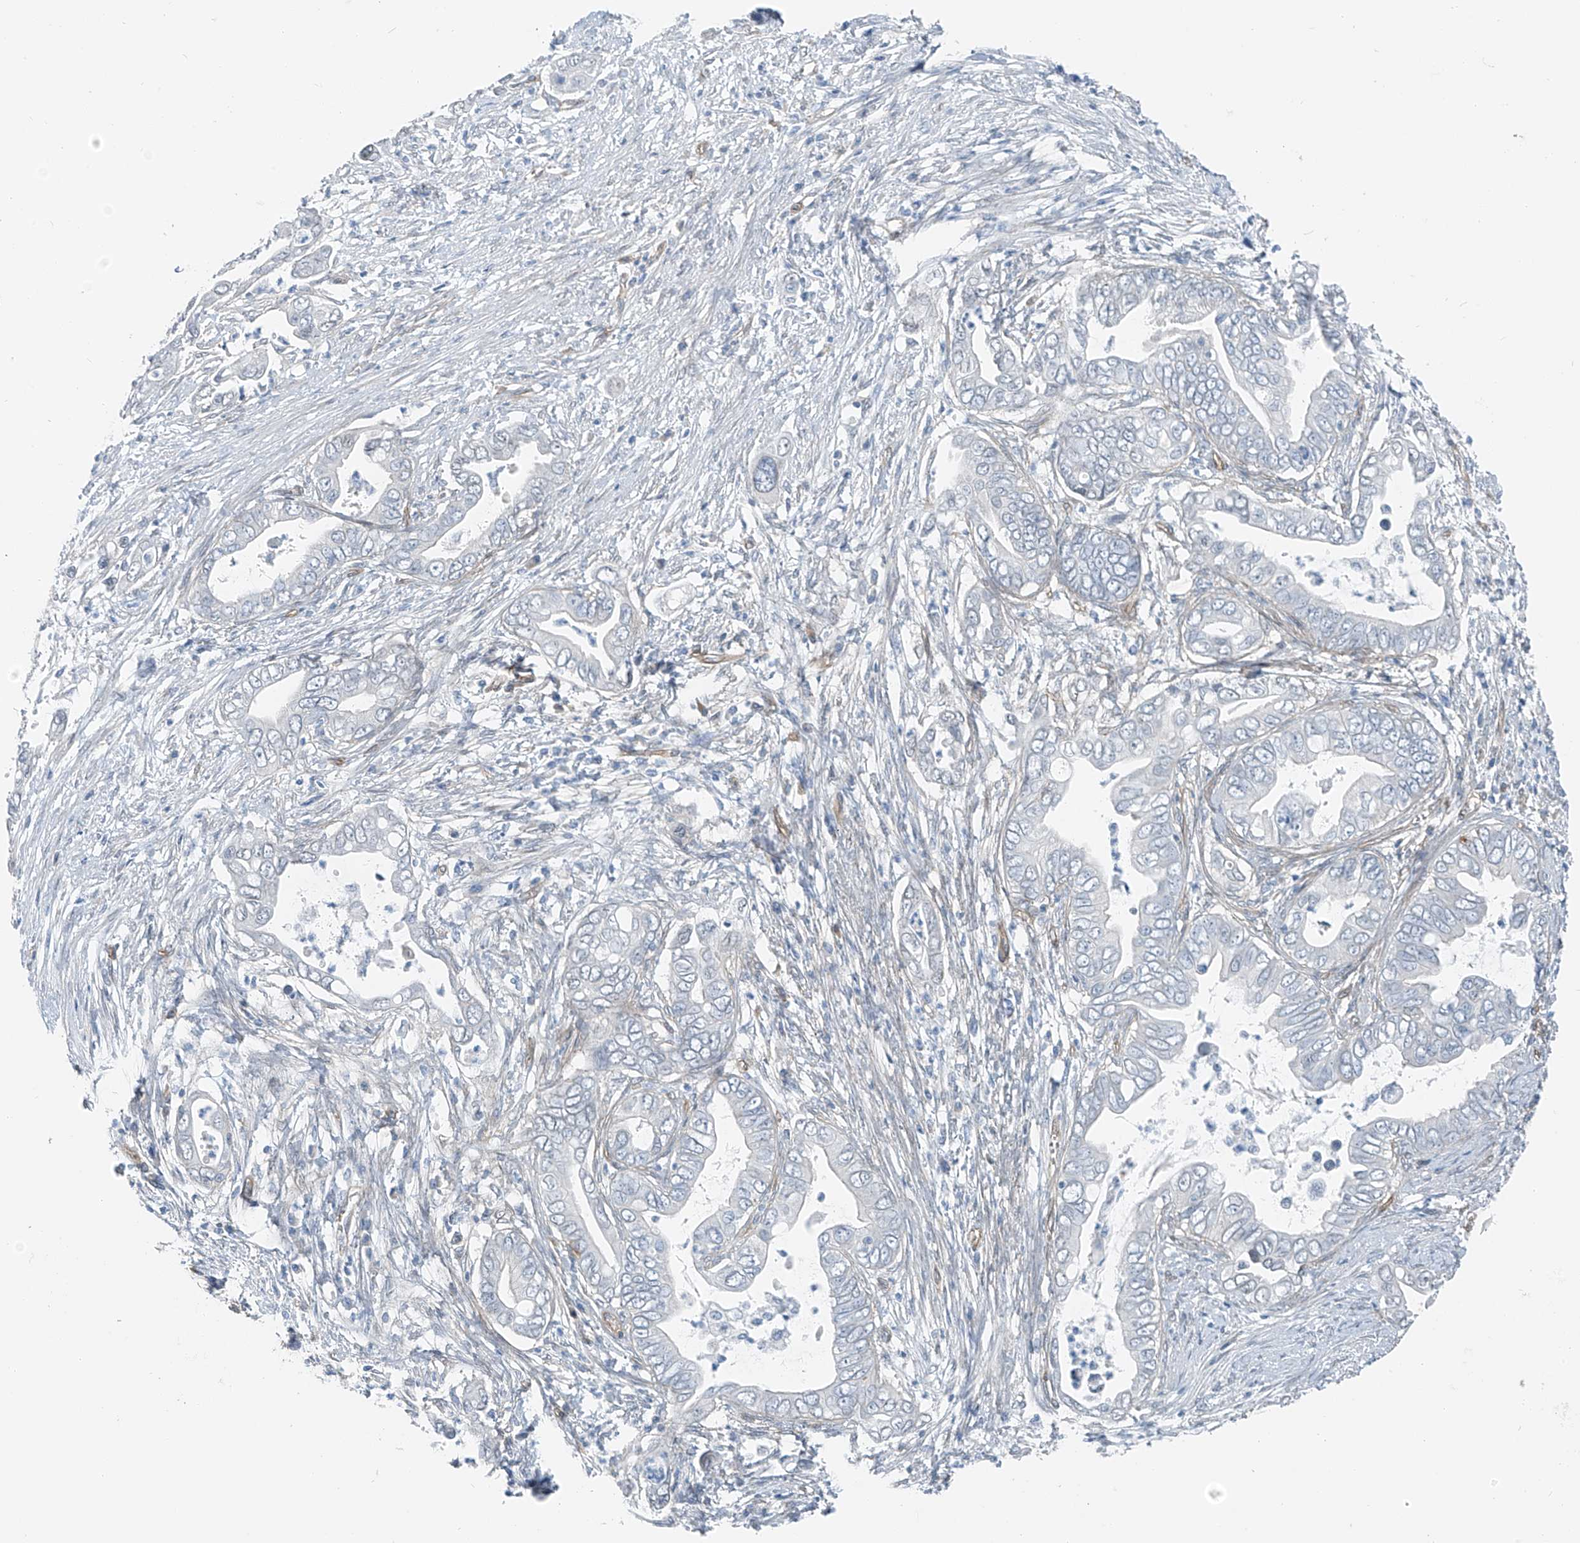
{"staining": {"intensity": "negative", "quantity": "none", "location": "none"}, "tissue": "pancreatic cancer", "cell_type": "Tumor cells", "image_type": "cancer", "snomed": [{"axis": "morphology", "description": "Adenocarcinoma, NOS"}, {"axis": "topography", "description": "Pancreas"}], "caption": "Micrograph shows no significant protein expression in tumor cells of pancreatic cancer.", "gene": "TNS2", "patient": {"sex": "male", "age": 75}}